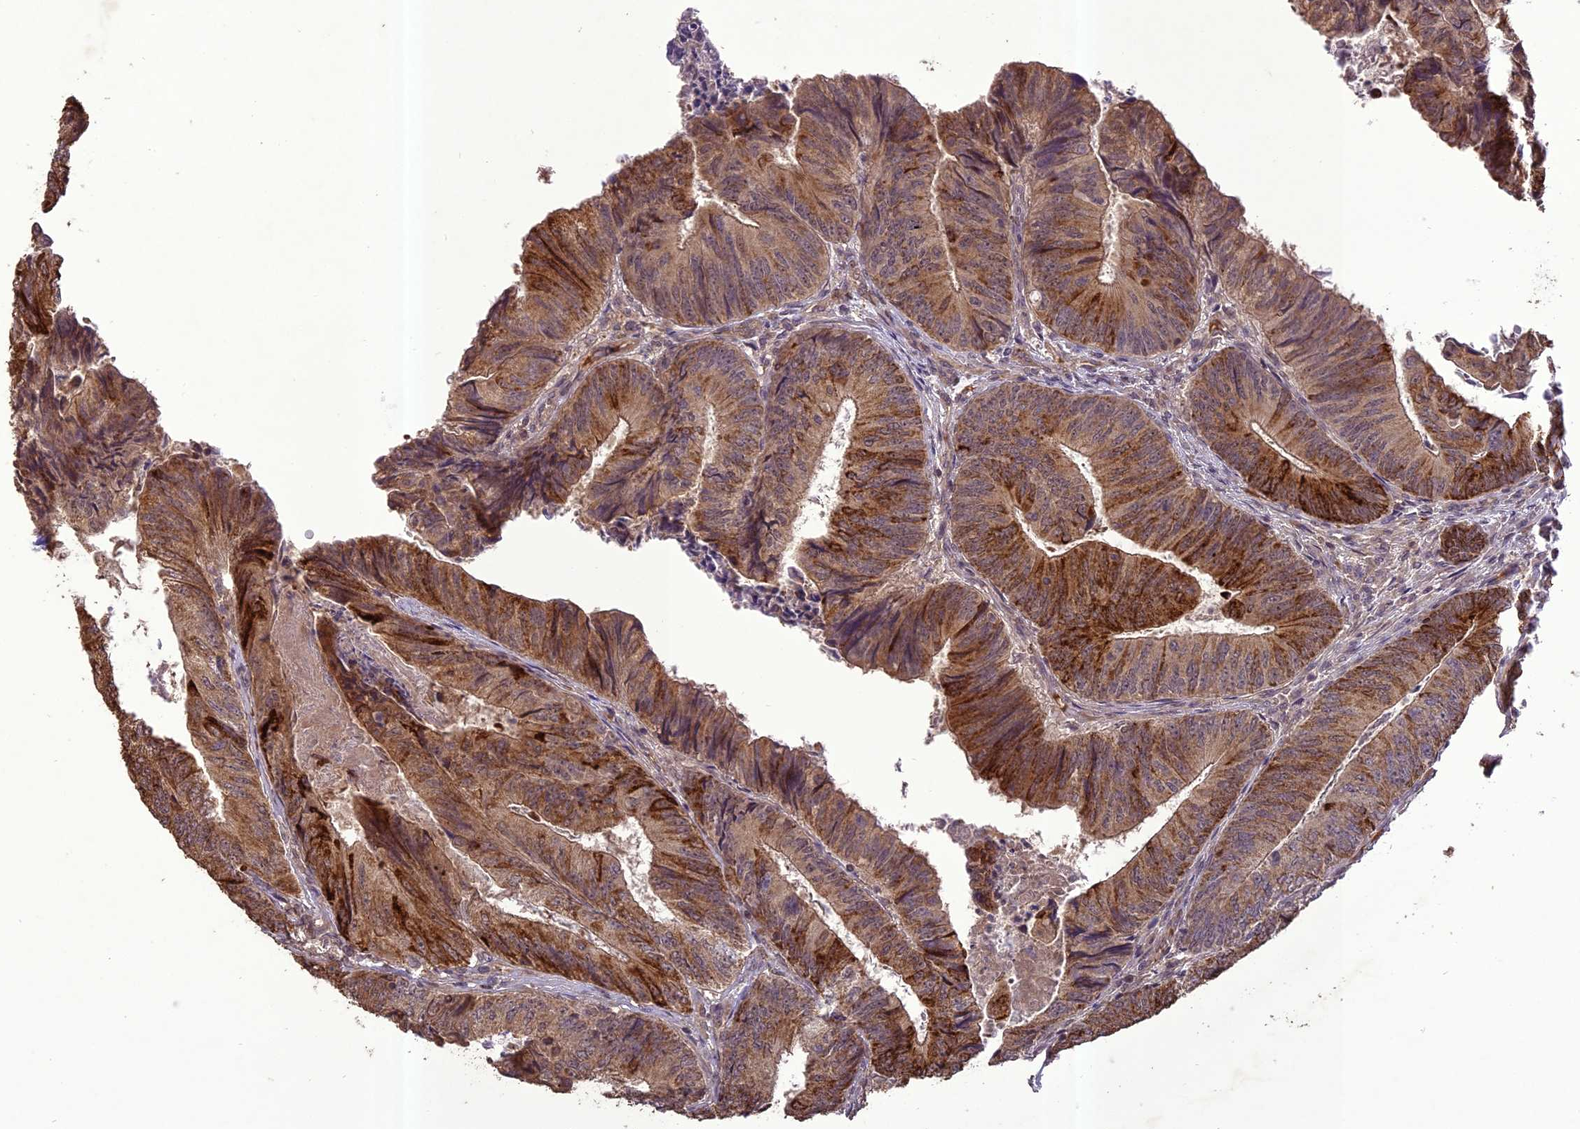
{"staining": {"intensity": "strong", "quantity": "25%-75%", "location": "cytoplasmic/membranous"}, "tissue": "colorectal cancer", "cell_type": "Tumor cells", "image_type": "cancer", "snomed": [{"axis": "morphology", "description": "Adenocarcinoma, NOS"}, {"axis": "topography", "description": "Colon"}], "caption": "Approximately 25%-75% of tumor cells in colorectal cancer (adenocarcinoma) exhibit strong cytoplasmic/membranous protein expression as visualized by brown immunohistochemical staining.", "gene": "TIGD7", "patient": {"sex": "female", "age": 67}}